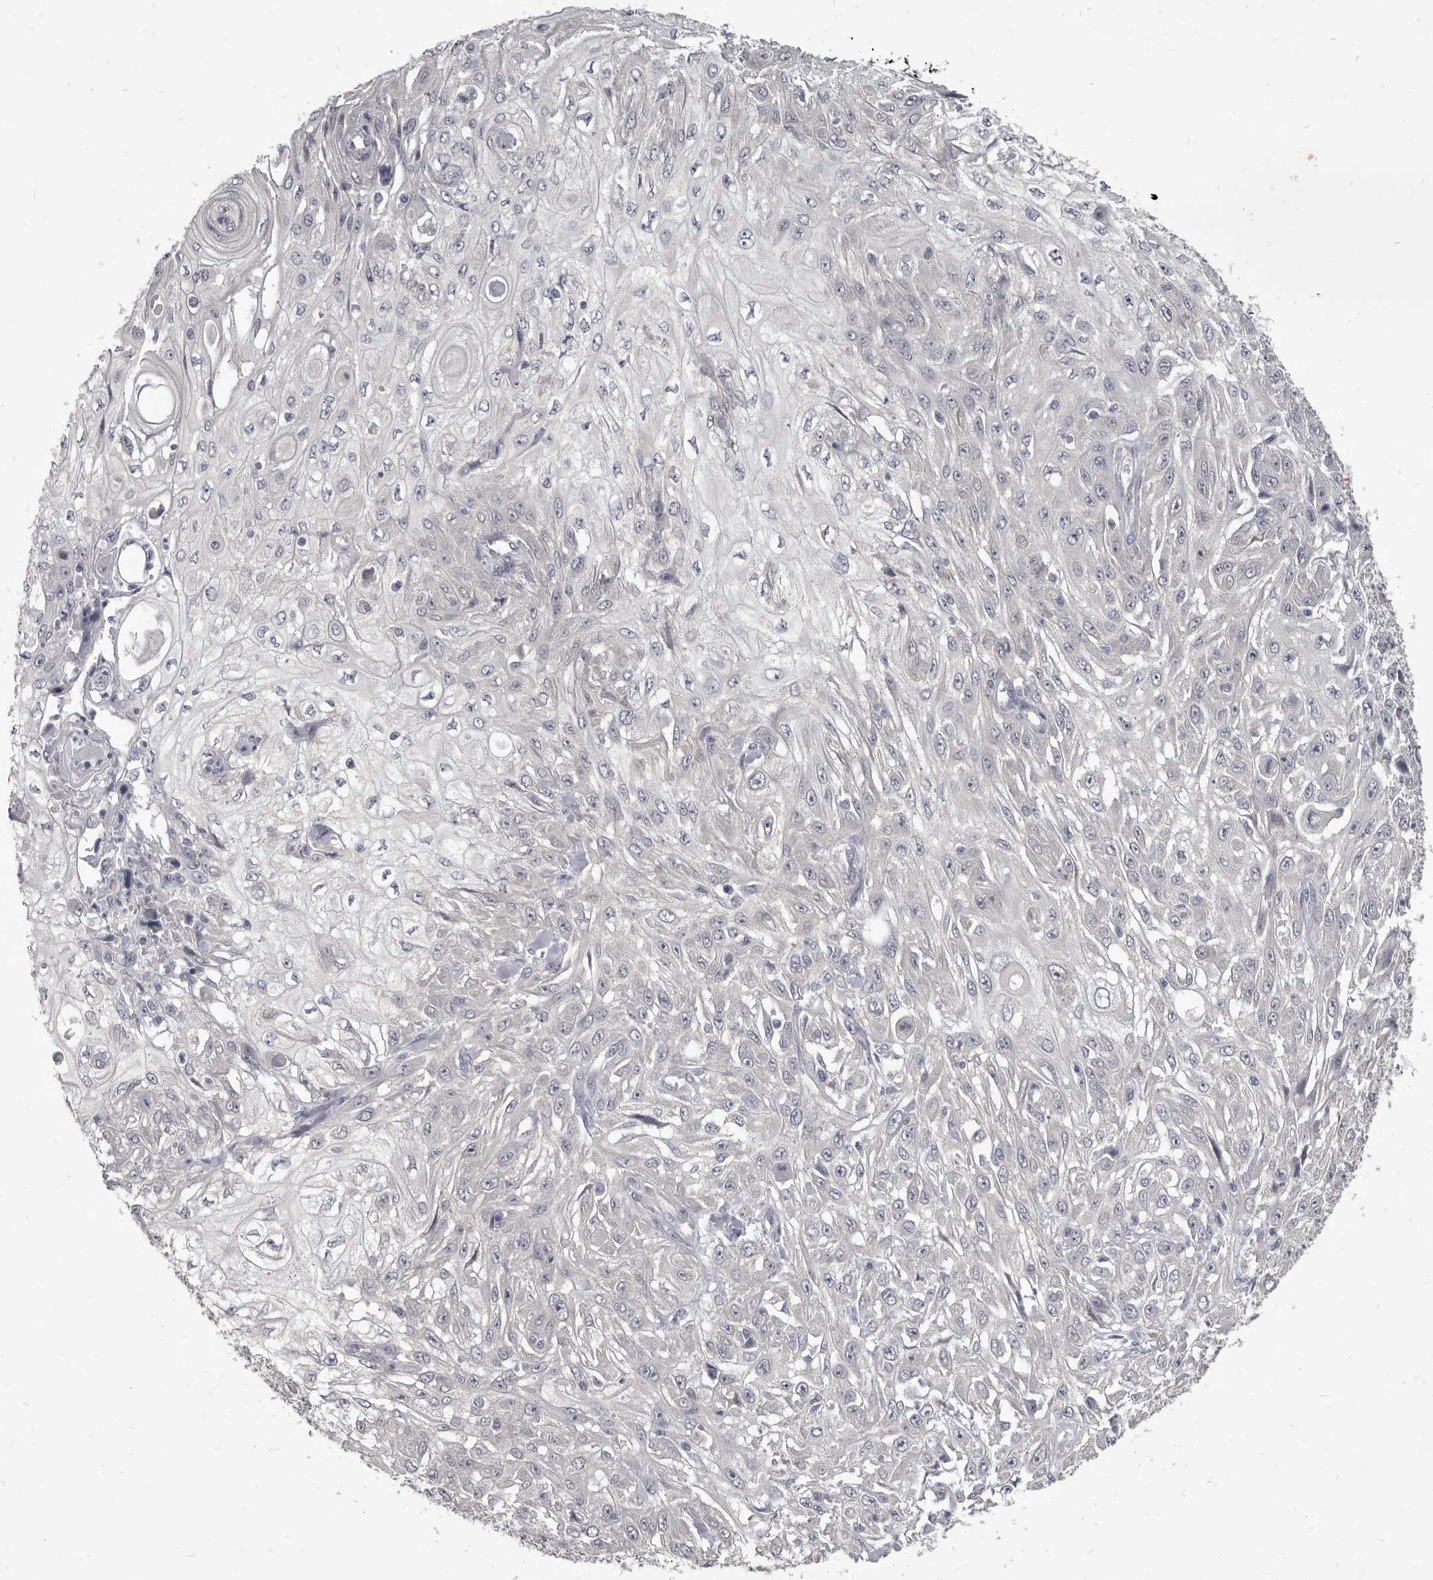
{"staining": {"intensity": "negative", "quantity": "none", "location": "none"}, "tissue": "skin cancer", "cell_type": "Tumor cells", "image_type": "cancer", "snomed": [{"axis": "morphology", "description": "Squamous cell carcinoma, NOS"}, {"axis": "morphology", "description": "Squamous cell carcinoma, metastatic, NOS"}, {"axis": "topography", "description": "Skin"}, {"axis": "topography", "description": "Lymph node"}], "caption": "Immunohistochemistry (IHC) image of human squamous cell carcinoma (skin) stained for a protein (brown), which displays no expression in tumor cells.", "gene": "GSK3B", "patient": {"sex": "male", "age": 75}}